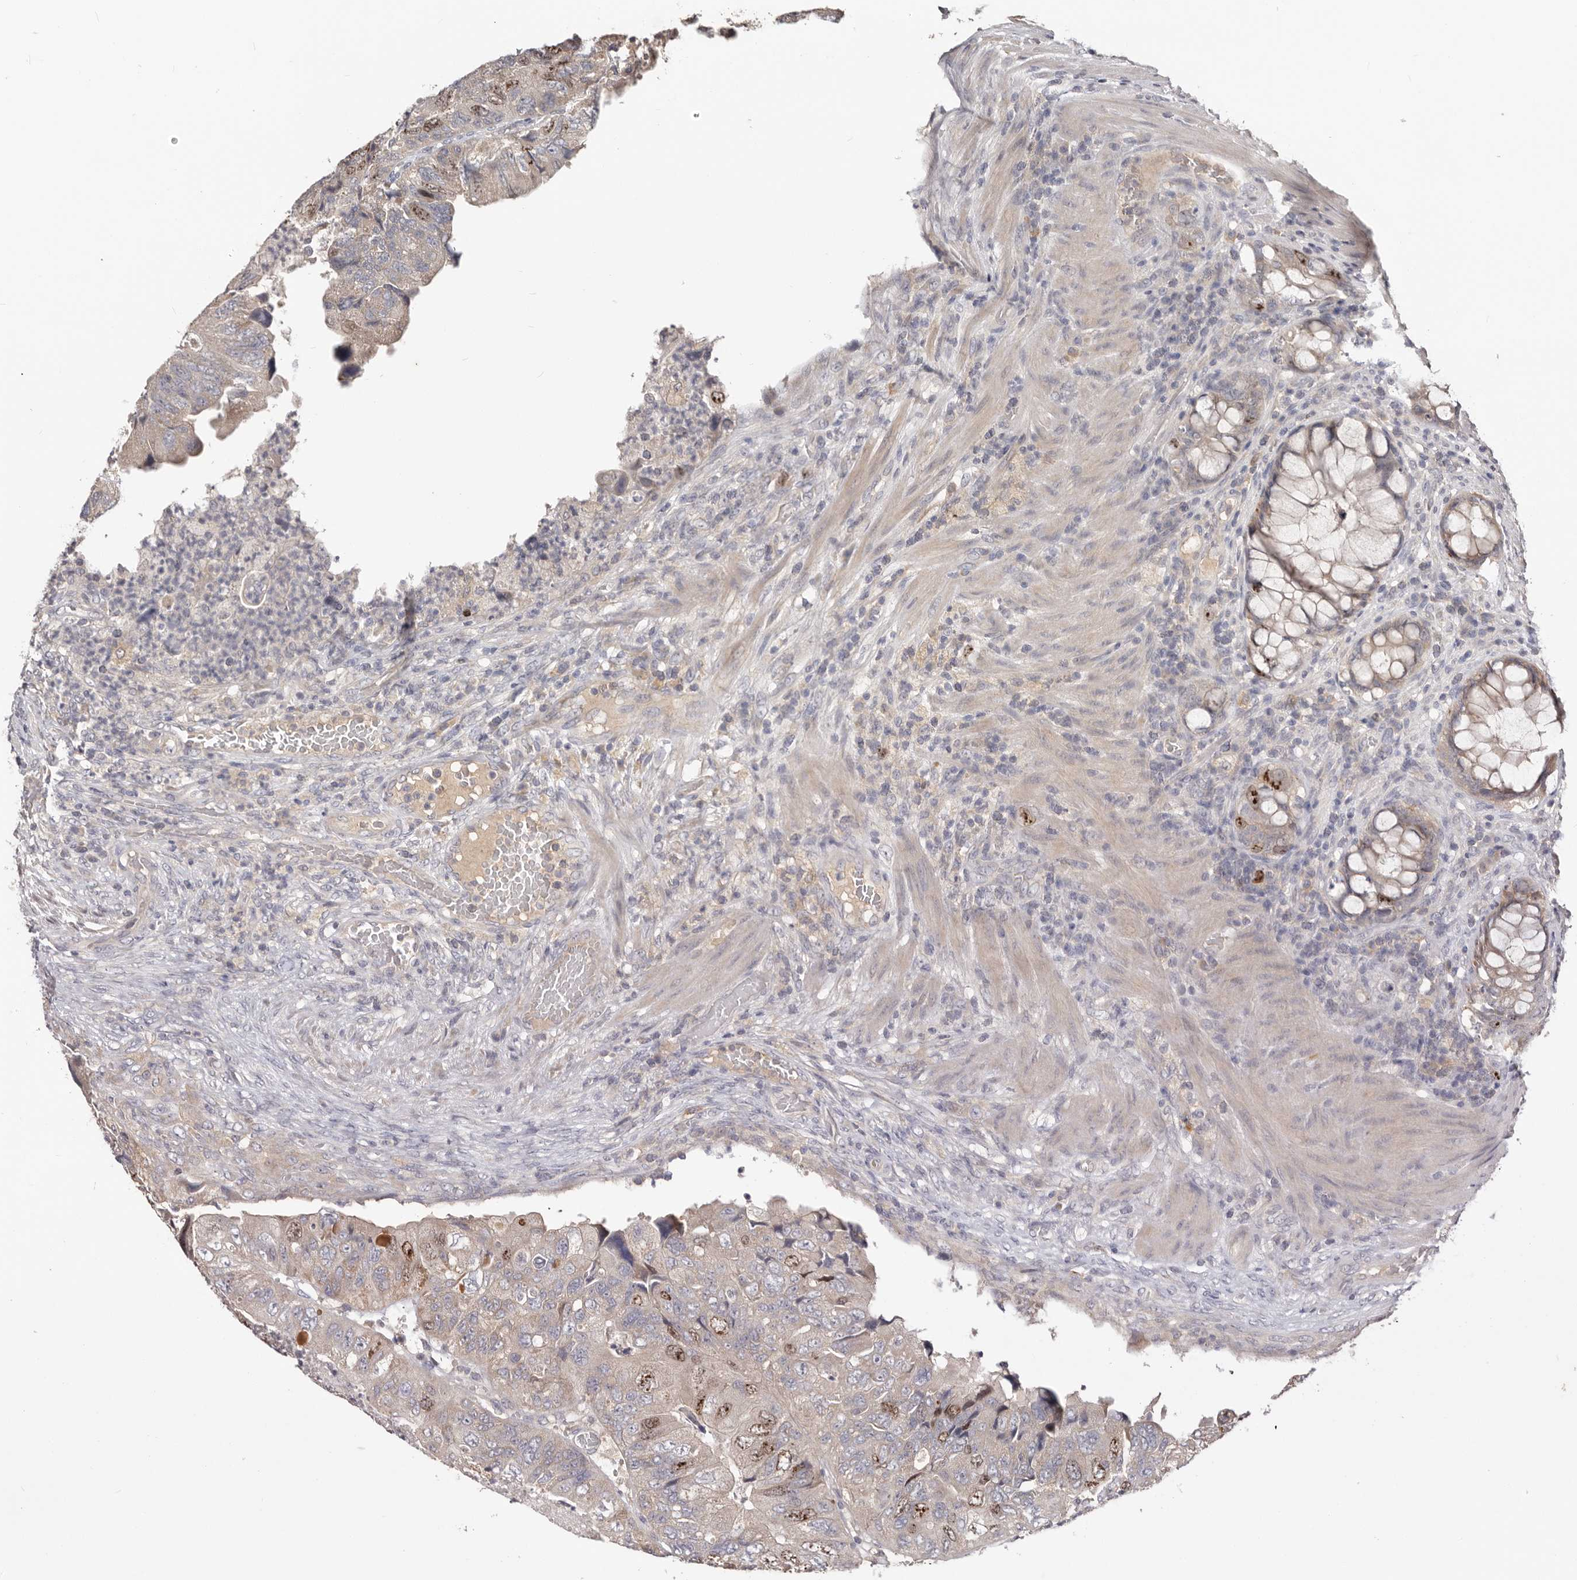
{"staining": {"intensity": "moderate", "quantity": "<25%", "location": "nuclear"}, "tissue": "colorectal cancer", "cell_type": "Tumor cells", "image_type": "cancer", "snomed": [{"axis": "morphology", "description": "Adenocarcinoma, NOS"}, {"axis": "topography", "description": "Rectum"}], "caption": "This image shows immunohistochemistry (IHC) staining of human colorectal cancer, with low moderate nuclear staining in approximately <25% of tumor cells.", "gene": "CCDC190", "patient": {"sex": "male", "age": 63}}